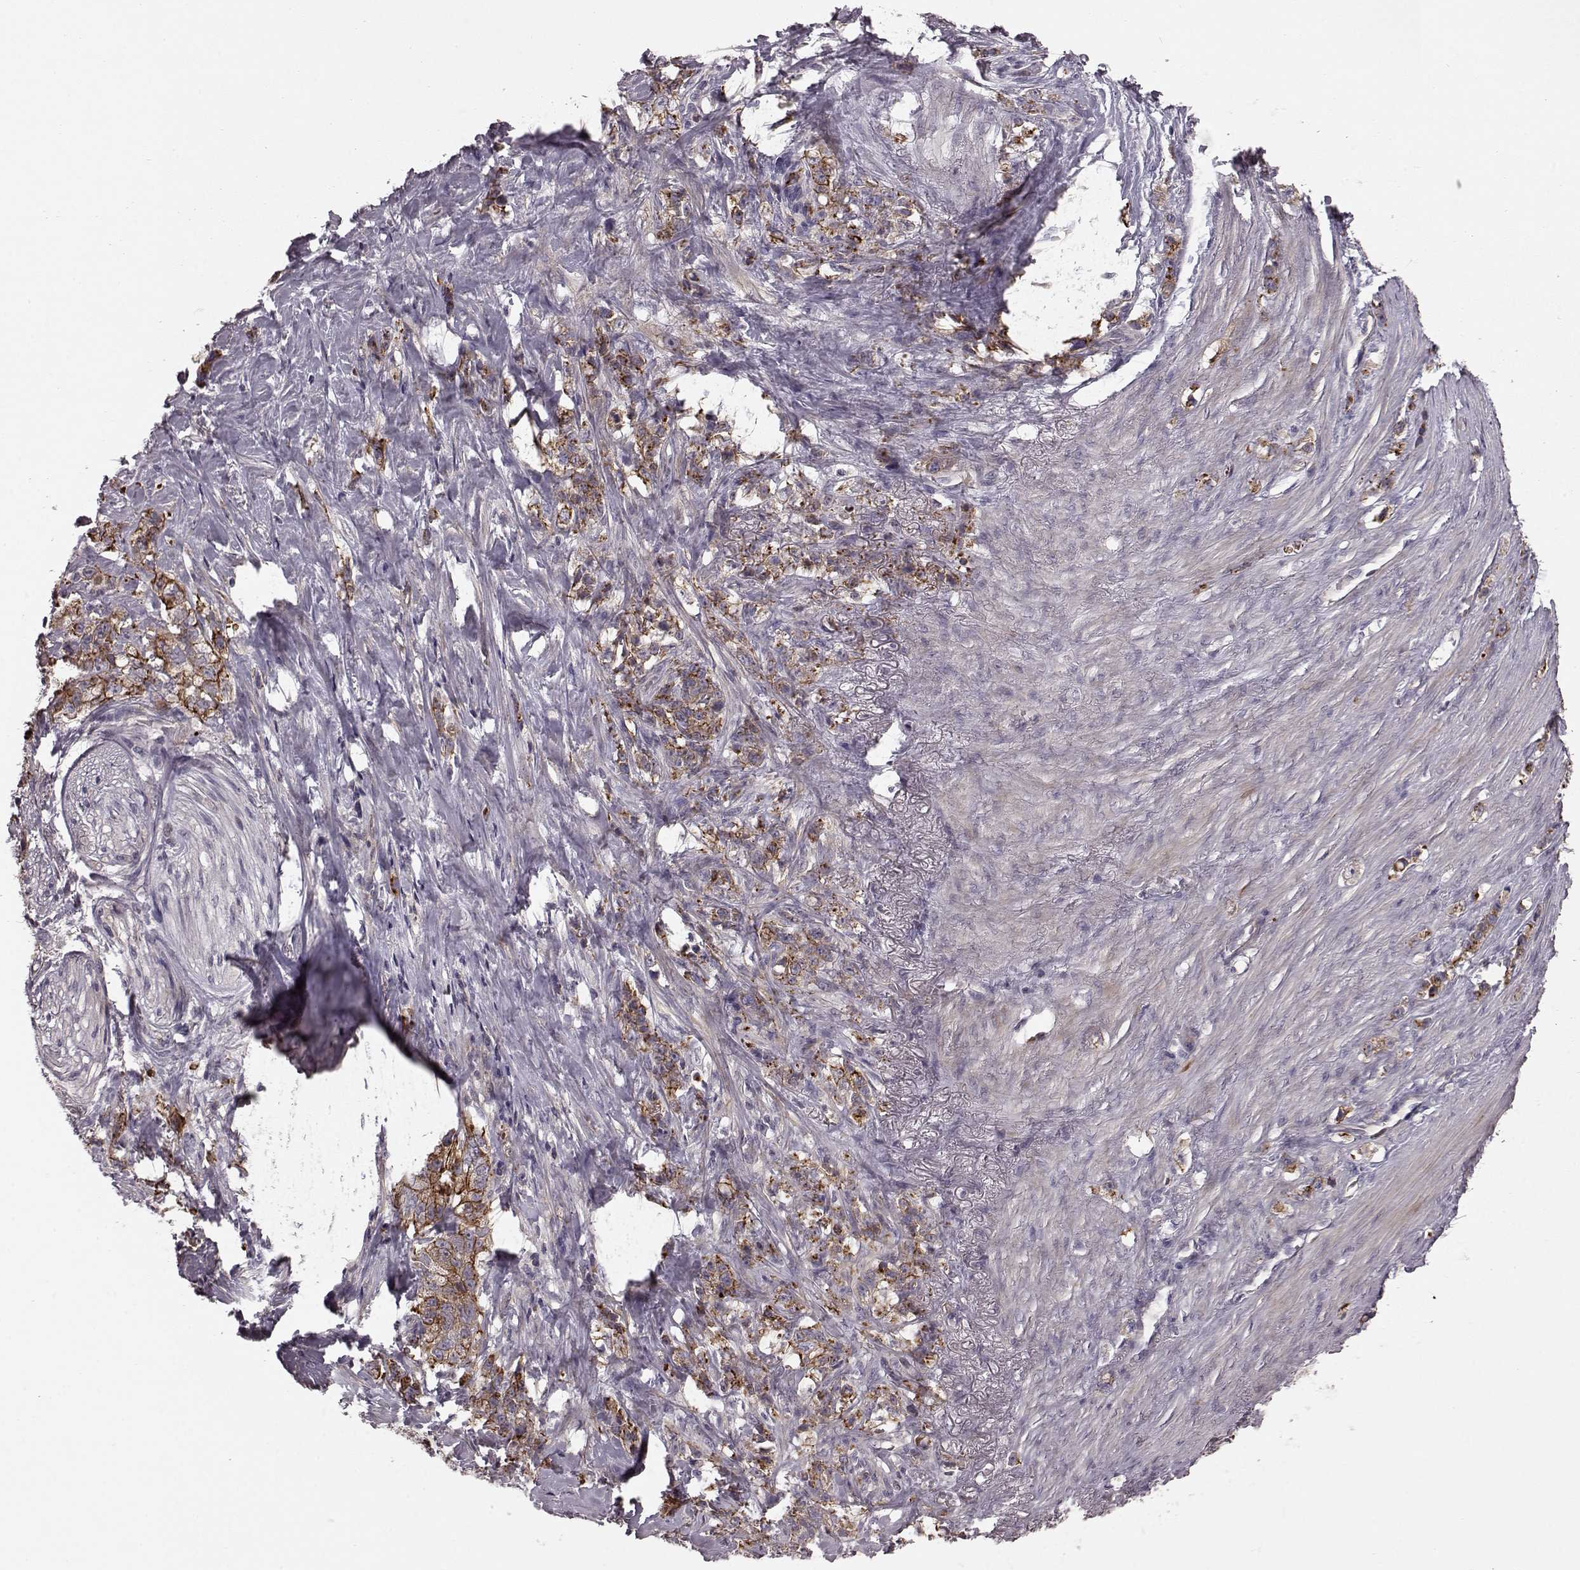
{"staining": {"intensity": "moderate", "quantity": "25%-75%", "location": "cytoplasmic/membranous"}, "tissue": "stomach cancer", "cell_type": "Tumor cells", "image_type": "cancer", "snomed": [{"axis": "morphology", "description": "Adenocarcinoma, NOS"}, {"axis": "topography", "description": "Stomach, lower"}], "caption": "IHC image of neoplastic tissue: stomach cancer (adenocarcinoma) stained using IHC reveals medium levels of moderate protein expression localized specifically in the cytoplasmic/membranous of tumor cells, appearing as a cytoplasmic/membranous brown color.", "gene": "SLC22A18", "patient": {"sex": "male", "age": 88}}